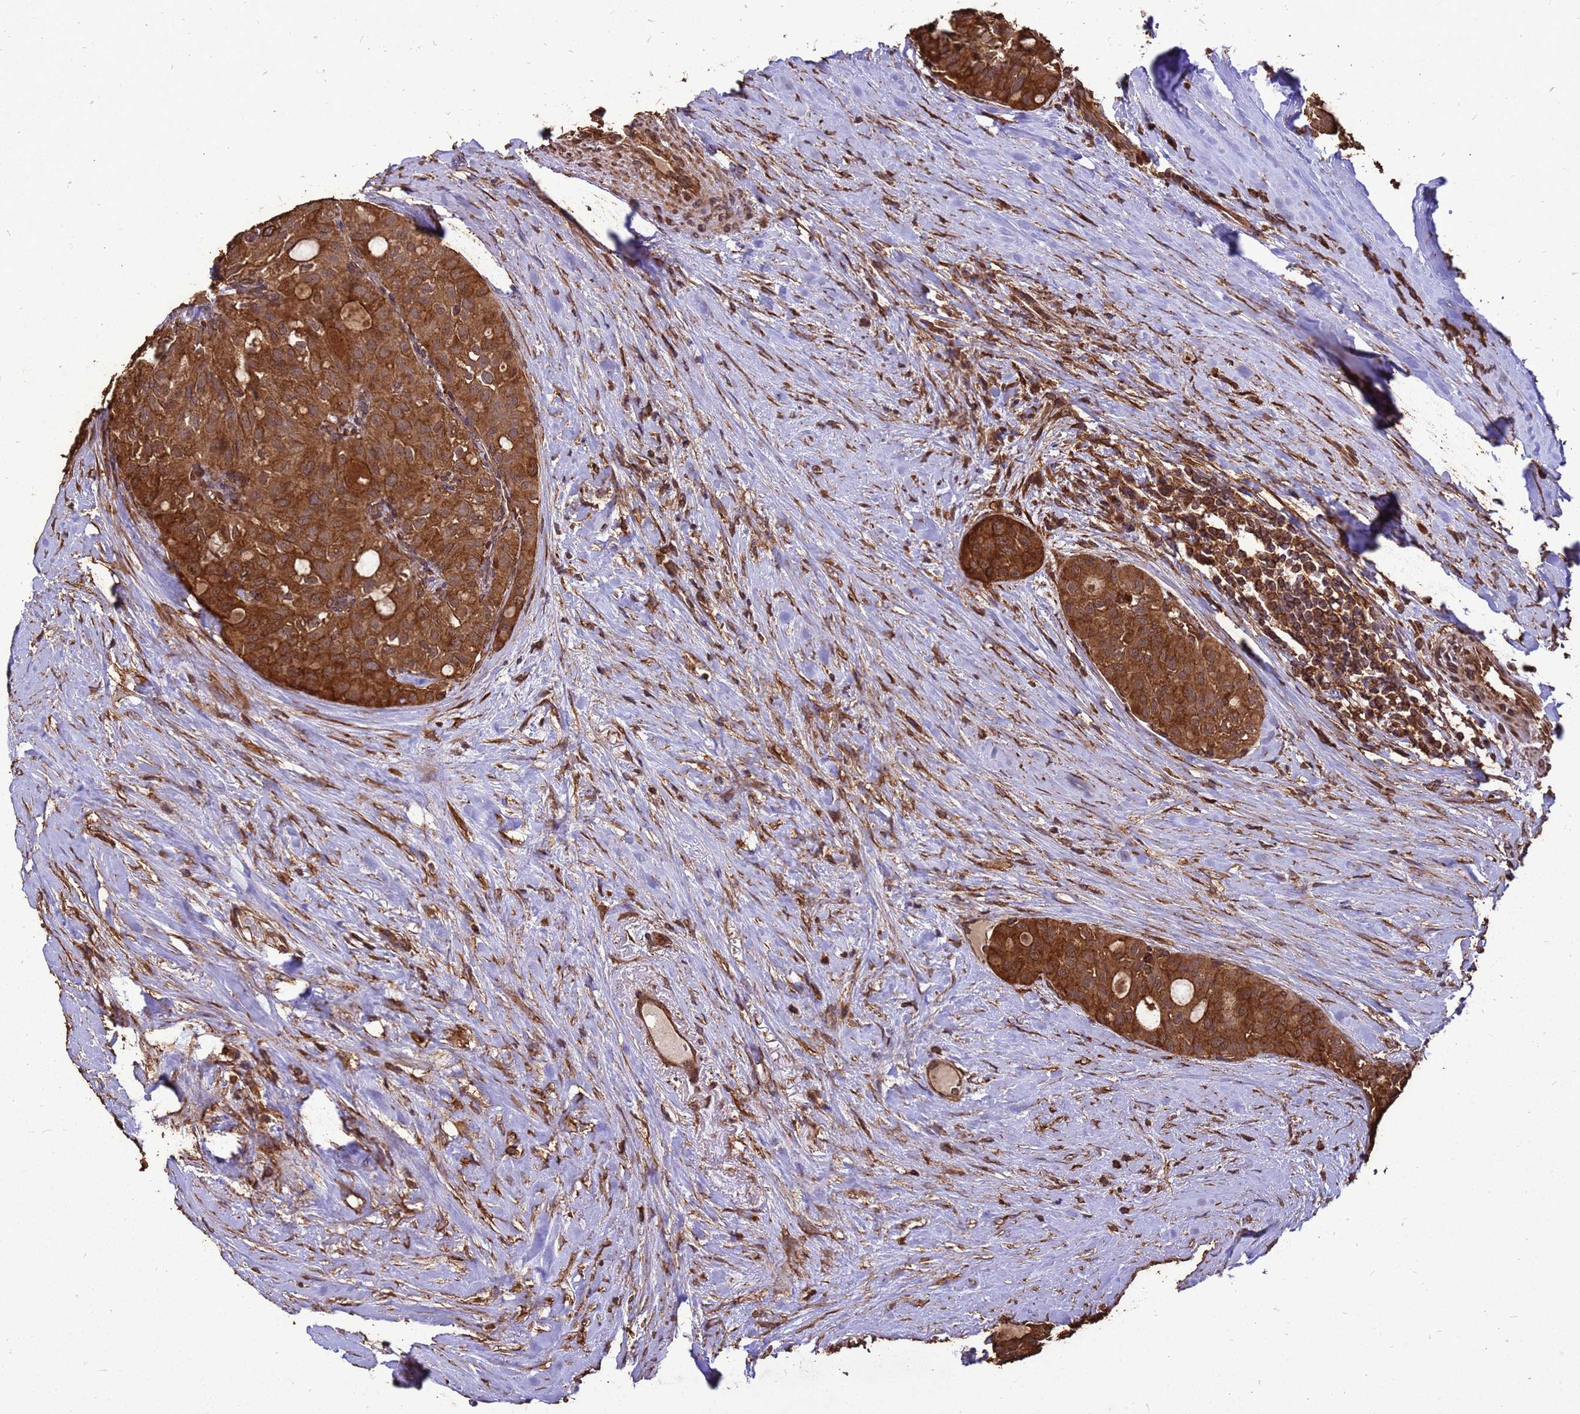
{"staining": {"intensity": "strong", "quantity": ">75%", "location": "cytoplasmic/membranous"}, "tissue": "thyroid cancer", "cell_type": "Tumor cells", "image_type": "cancer", "snomed": [{"axis": "morphology", "description": "Follicular adenoma carcinoma, NOS"}, {"axis": "topography", "description": "Thyroid gland"}], "caption": "Immunohistochemistry (DAB (3,3'-diaminobenzidine)) staining of thyroid cancer reveals strong cytoplasmic/membranous protein positivity in about >75% of tumor cells. Nuclei are stained in blue.", "gene": "ZNF618", "patient": {"sex": "male", "age": 75}}